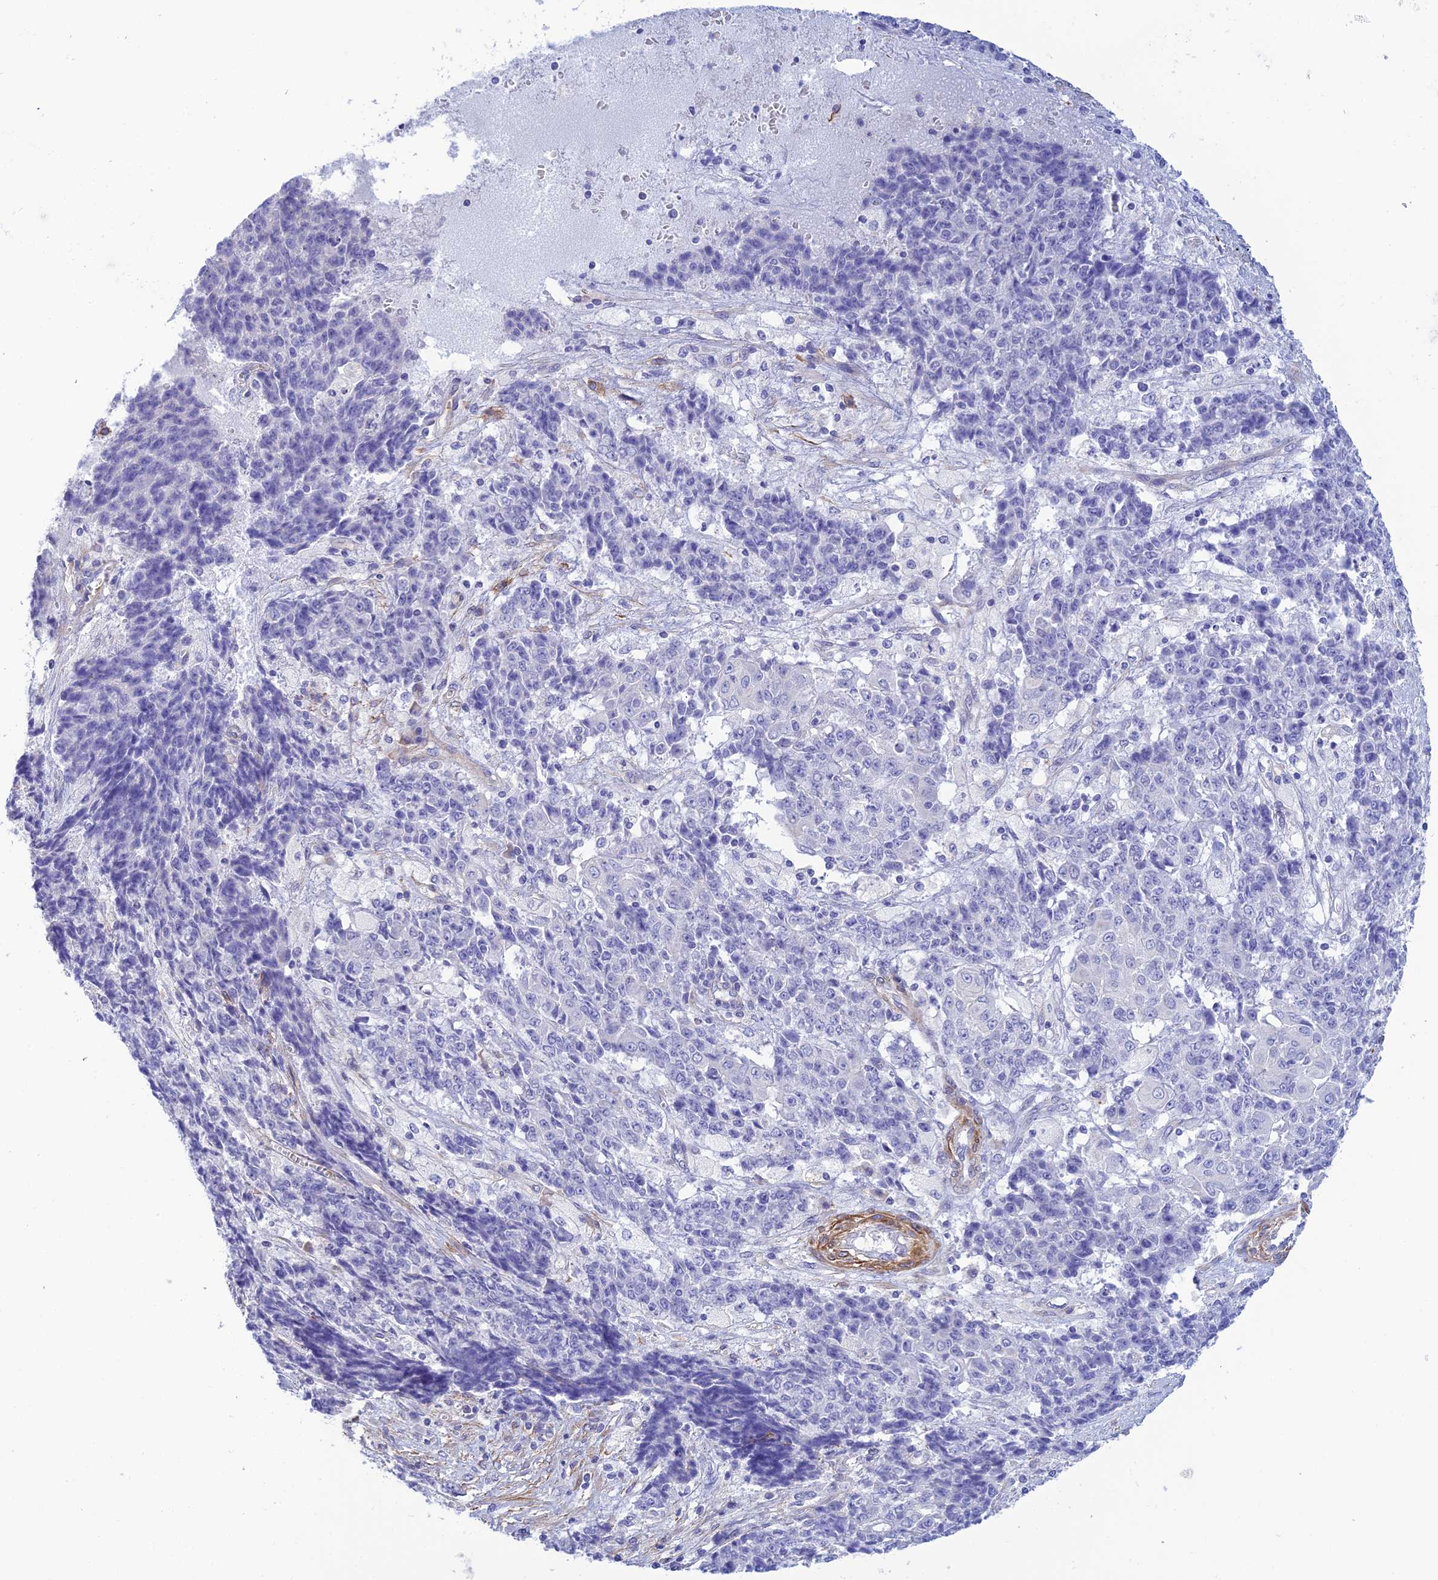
{"staining": {"intensity": "negative", "quantity": "none", "location": "none"}, "tissue": "ovarian cancer", "cell_type": "Tumor cells", "image_type": "cancer", "snomed": [{"axis": "morphology", "description": "Carcinoma, endometroid"}, {"axis": "topography", "description": "Ovary"}], "caption": "Protein analysis of ovarian cancer (endometroid carcinoma) reveals no significant positivity in tumor cells.", "gene": "ZDHHC16", "patient": {"sex": "female", "age": 42}}